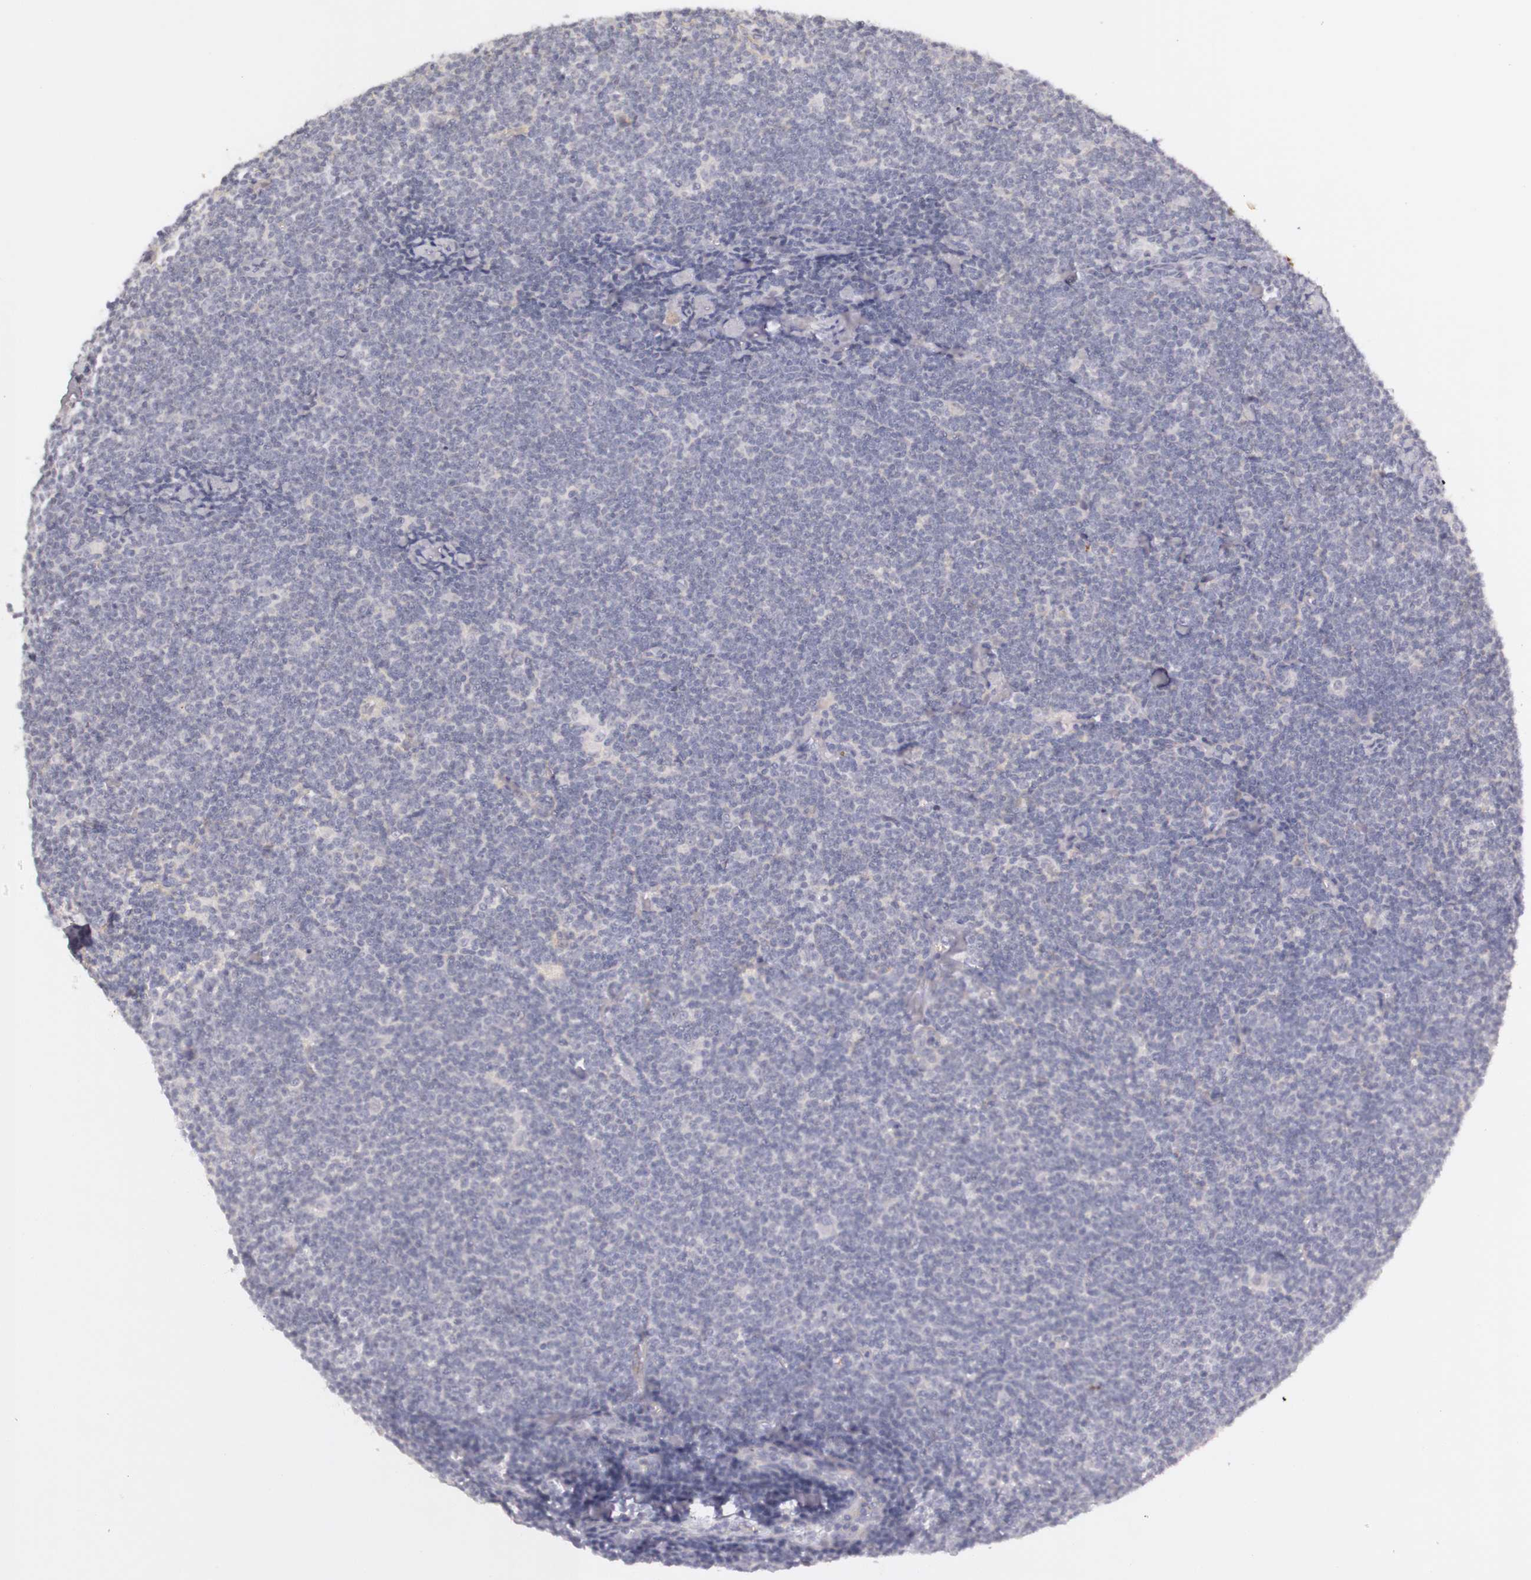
{"staining": {"intensity": "negative", "quantity": "none", "location": "none"}, "tissue": "lymphoma", "cell_type": "Tumor cells", "image_type": "cancer", "snomed": [{"axis": "morphology", "description": "Malignant lymphoma, non-Hodgkin's type, Low grade"}, {"axis": "topography", "description": "Lymph node"}], "caption": "Lymphoma was stained to show a protein in brown. There is no significant positivity in tumor cells.", "gene": "CNTN2", "patient": {"sex": "male", "age": 65}}